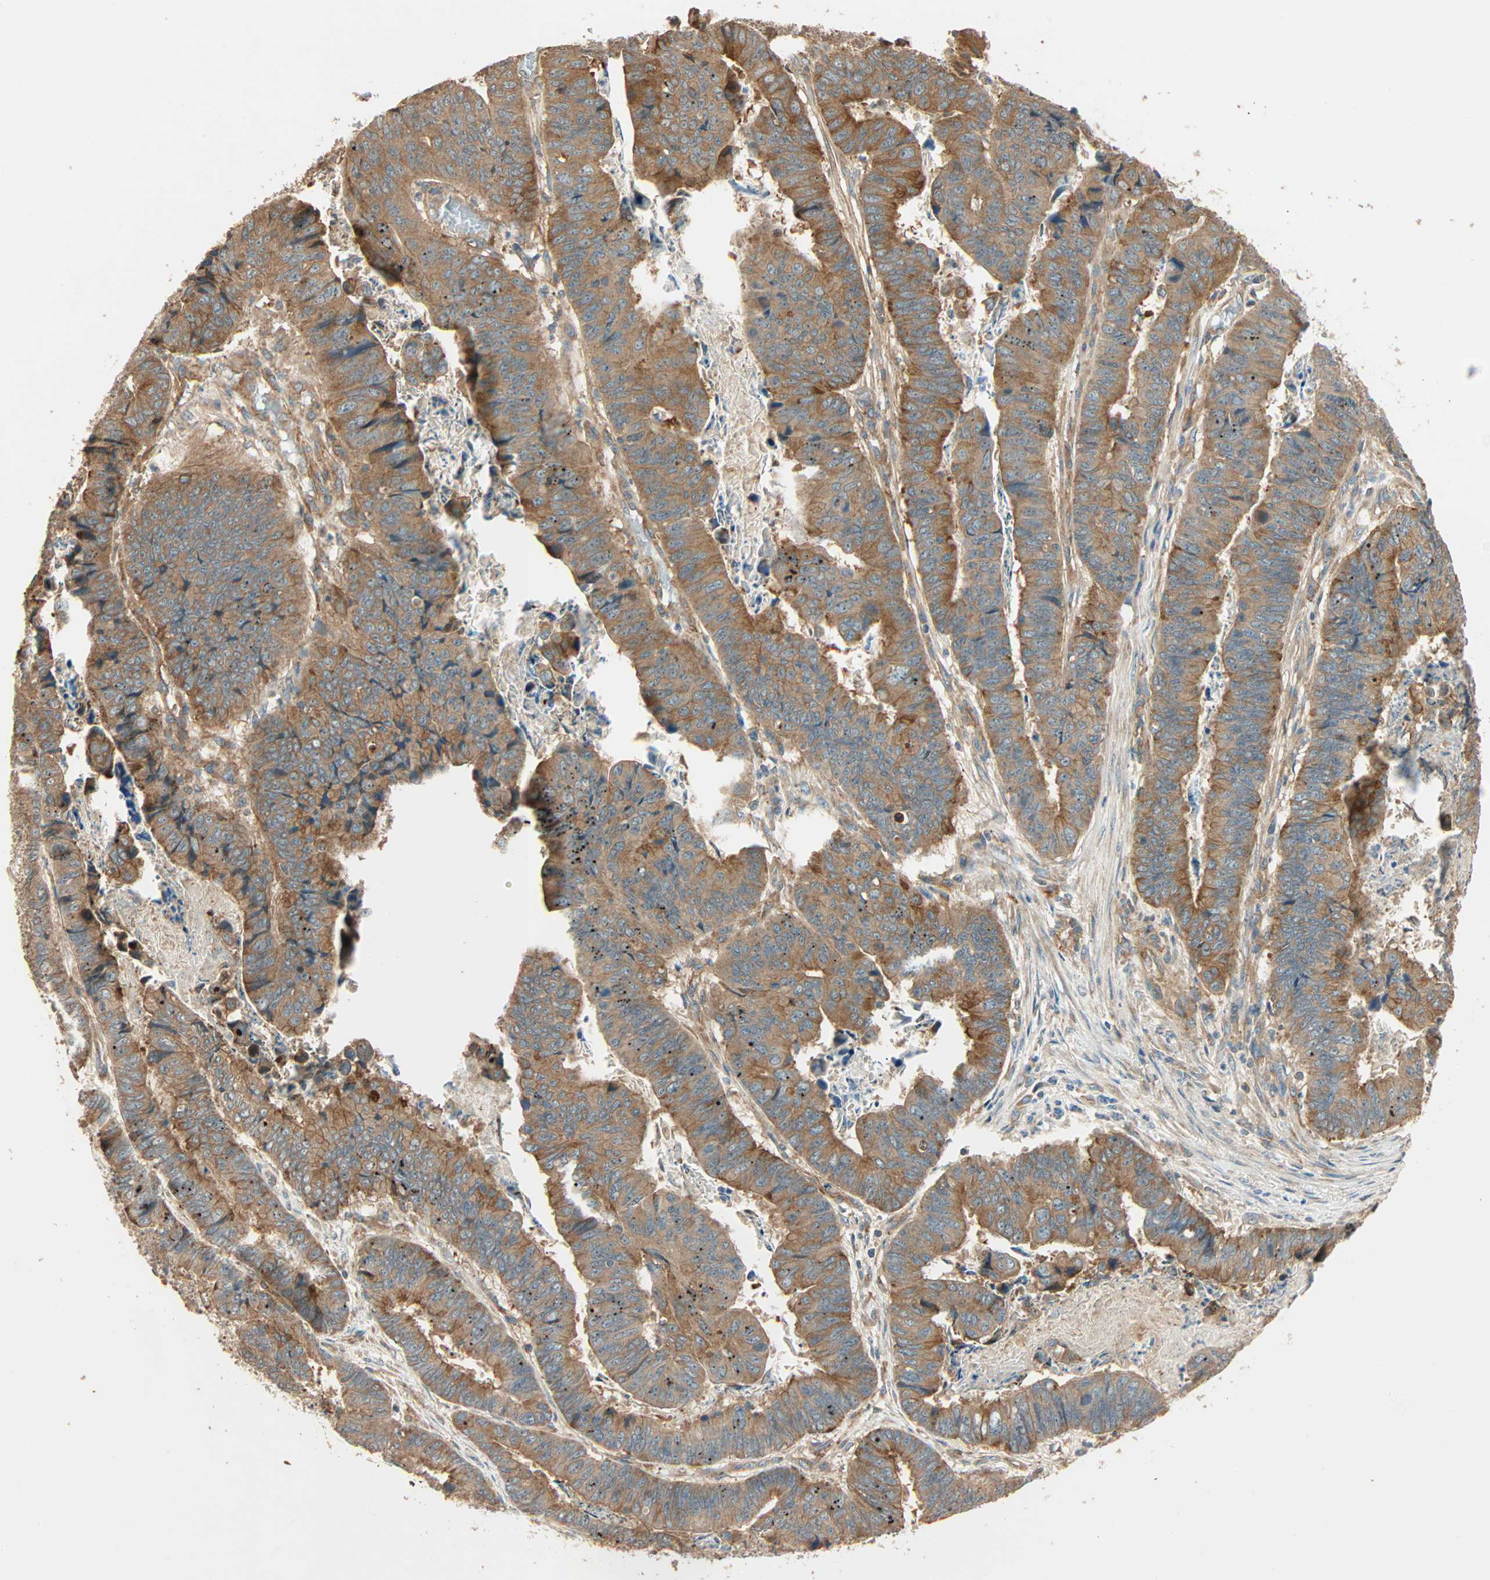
{"staining": {"intensity": "strong", "quantity": ">75%", "location": "cytoplasmic/membranous,nuclear"}, "tissue": "stomach cancer", "cell_type": "Tumor cells", "image_type": "cancer", "snomed": [{"axis": "morphology", "description": "Adenocarcinoma, NOS"}, {"axis": "topography", "description": "Stomach, lower"}], "caption": "A brown stain shows strong cytoplasmic/membranous and nuclear positivity of a protein in human adenocarcinoma (stomach) tumor cells.", "gene": "GALK1", "patient": {"sex": "male", "age": 77}}